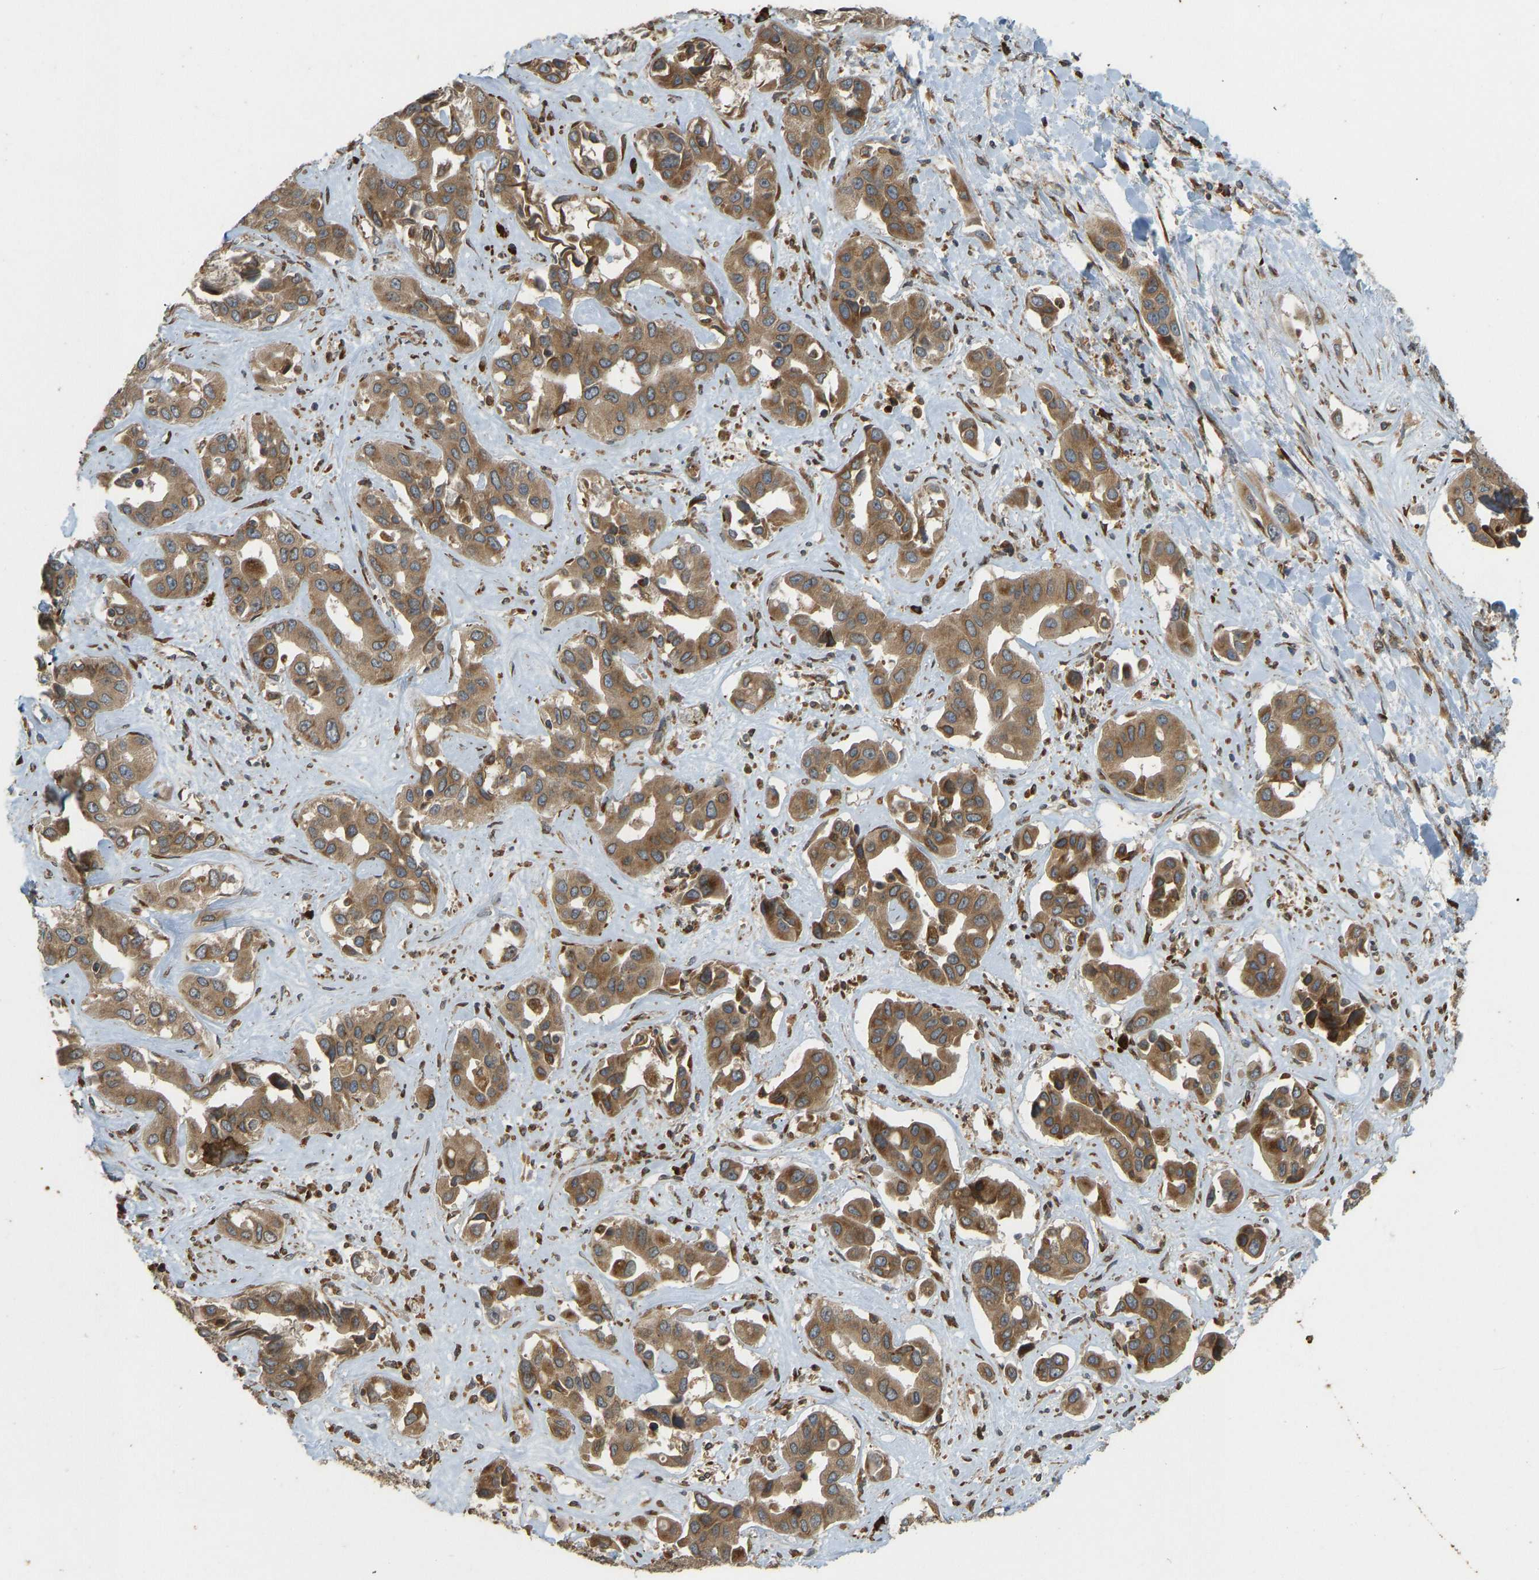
{"staining": {"intensity": "moderate", "quantity": ">75%", "location": "cytoplasmic/membranous"}, "tissue": "liver cancer", "cell_type": "Tumor cells", "image_type": "cancer", "snomed": [{"axis": "morphology", "description": "Cholangiocarcinoma"}, {"axis": "topography", "description": "Liver"}], "caption": "Liver cancer (cholangiocarcinoma) was stained to show a protein in brown. There is medium levels of moderate cytoplasmic/membranous positivity in approximately >75% of tumor cells.", "gene": "RPN2", "patient": {"sex": "female", "age": 52}}